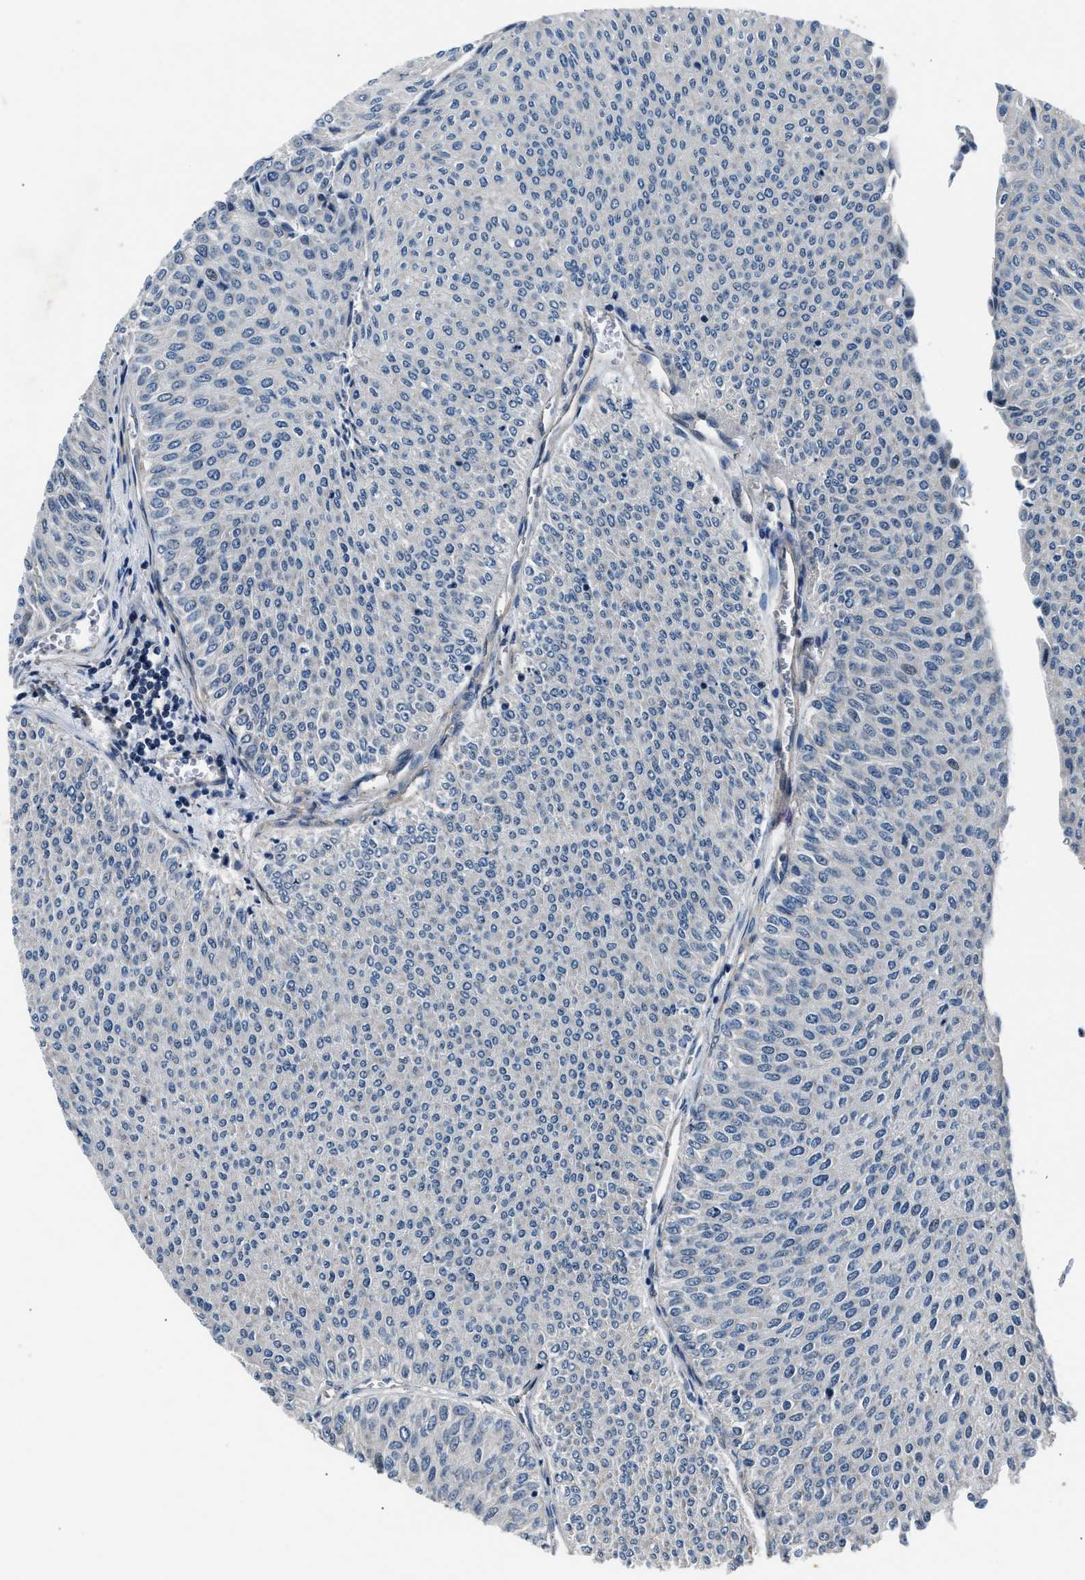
{"staining": {"intensity": "negative", "quantity": "none", "location": "none"}, "tissue": "urothelial cancer", "cell_type": "Tumor cells", "image_type": "cancer", "snomed": [{"axis": "morphology", "description": "Urothelial carcinoma, Low grade"}, {"axis": "topography", "description": "Urinary bladder"}], "caption": "Tumor cells show no significant positivity in urothelial cancer.", "gene": "MPDZ", "patient": {"sex": "male", "age": 78}}